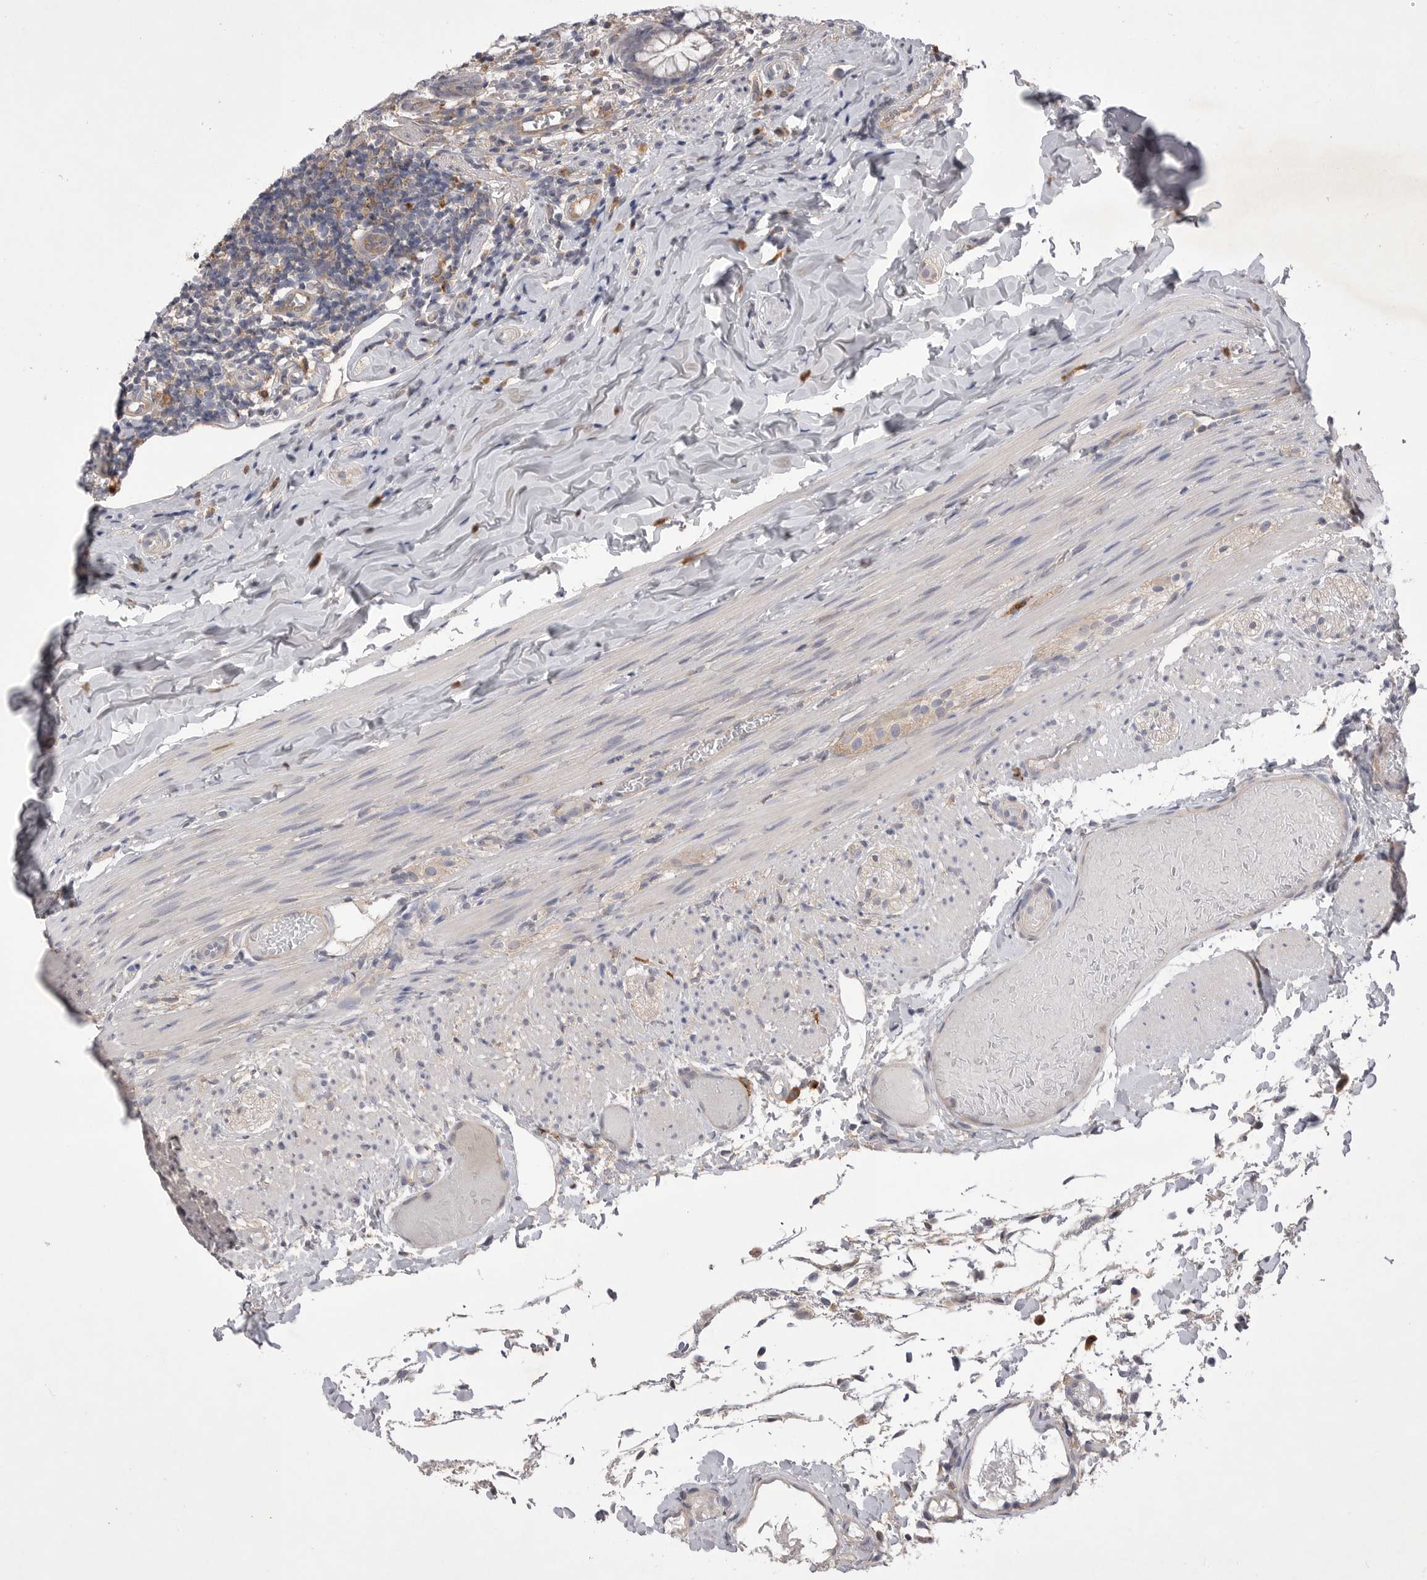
{"staining": {"intensity": "negative", "quantity": "none", "location": "none"}, "tissue": "appendix", "cell_type": "Glandular cells", "image_type": "normal", "snomed": [{"axis": "morphology", "description": "Normal tissue, NOS"}, {"axis": "topography", "description": "Appendix"}], "caption": "Immunohistochemistry photomicrograph of unremarkable appendix: human appendix stained with DAB demonstrates no significant protein positivity in glandular cells.", "gene": "VAC14", "patient": {"sex": "male", "age": 8}}